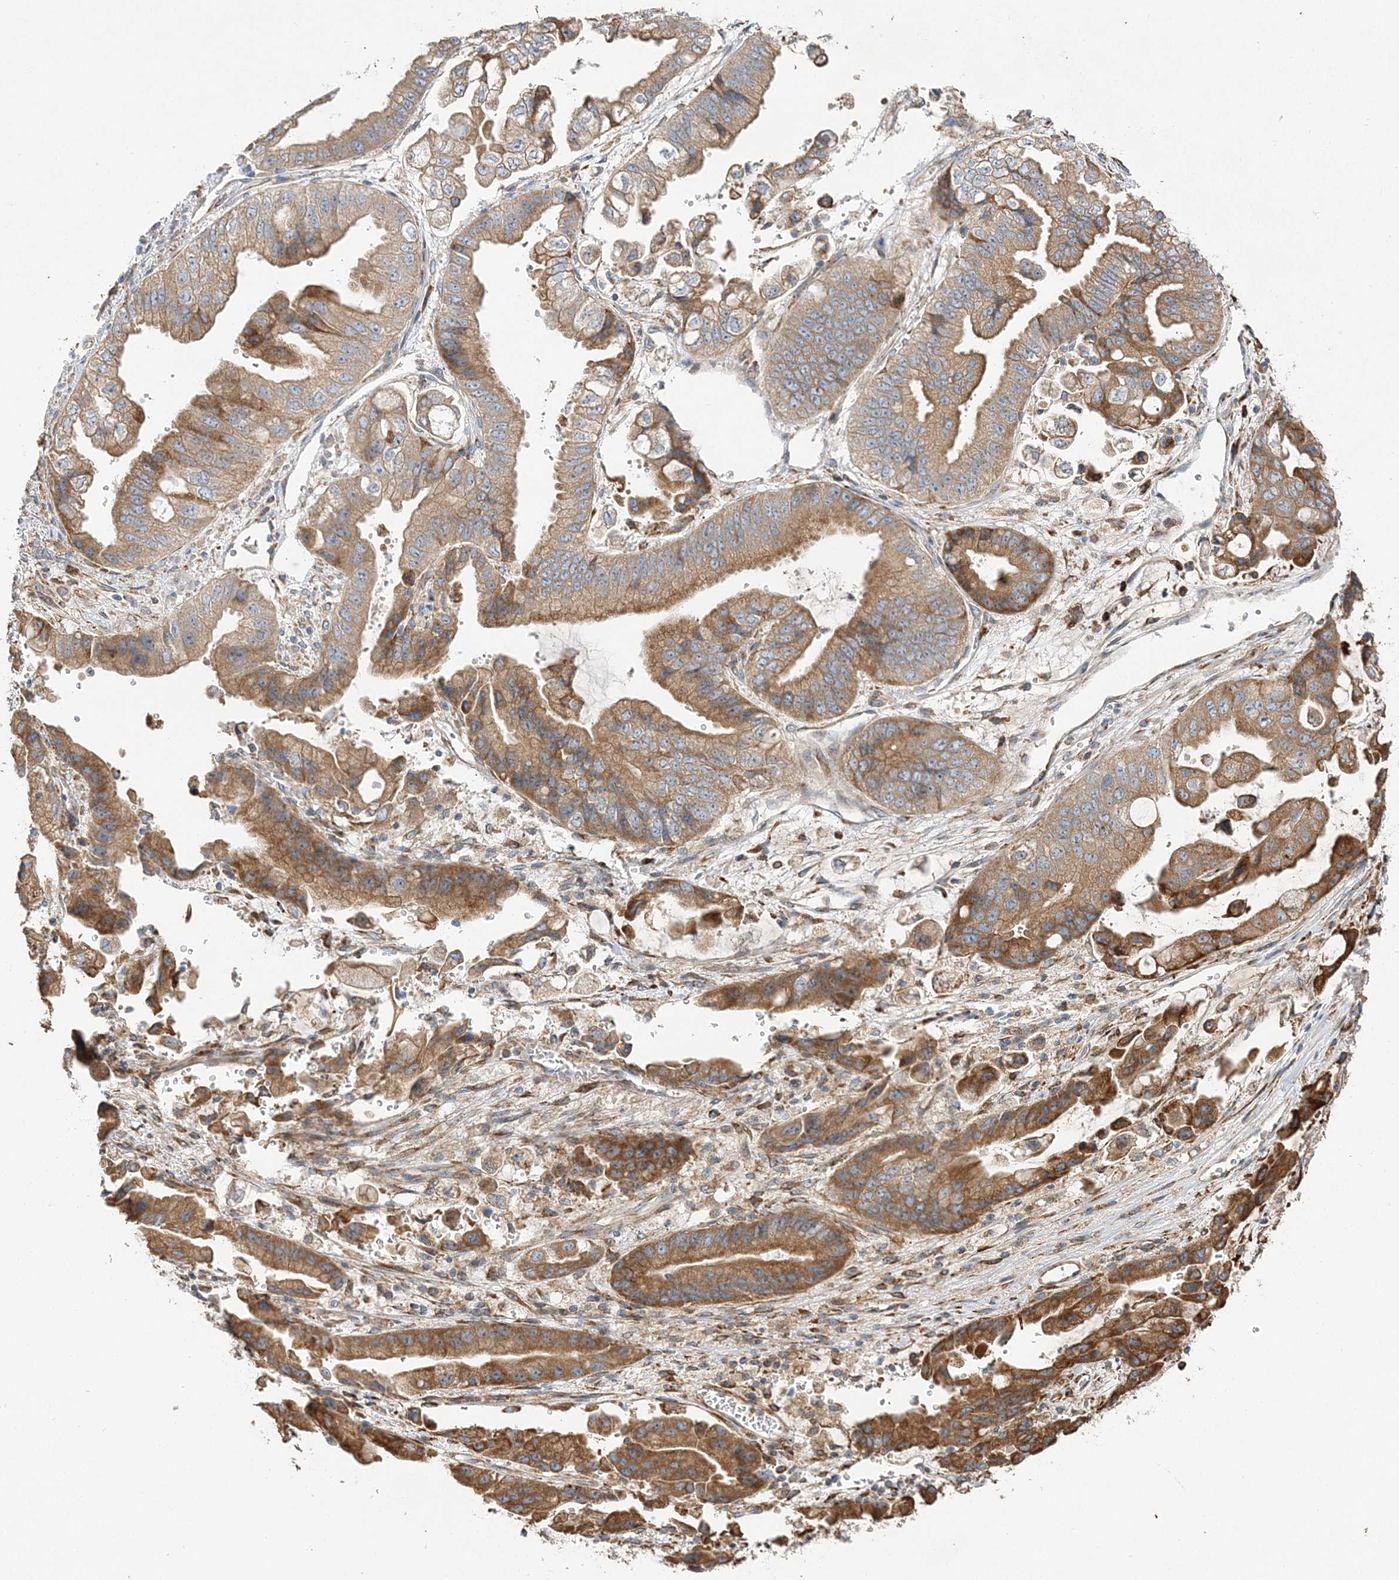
{"staining": {"intensity": "moderate", "quantity": ">75%", "location": "cytoplasmic/membranous"}, "tissue": "stomach cancer", "cell_type": "Tumor cells", "image_type": "cancer", "snomed": [{"axis": "morphology", "description": "Adenocarcinoma, NOS"}, {"axis": "topography", "description": "Stomach"}], "caption": "IHC (DAB (3,3'-diaminobenzidine)) staining of human stomach cancer (adenocarcinoma) displays moderate cytoplasmic/membranous protein expression in about >75% of tumor cells.", "gene": "ZFYVE16", "patient": {"sex": "male", "age": 62}}